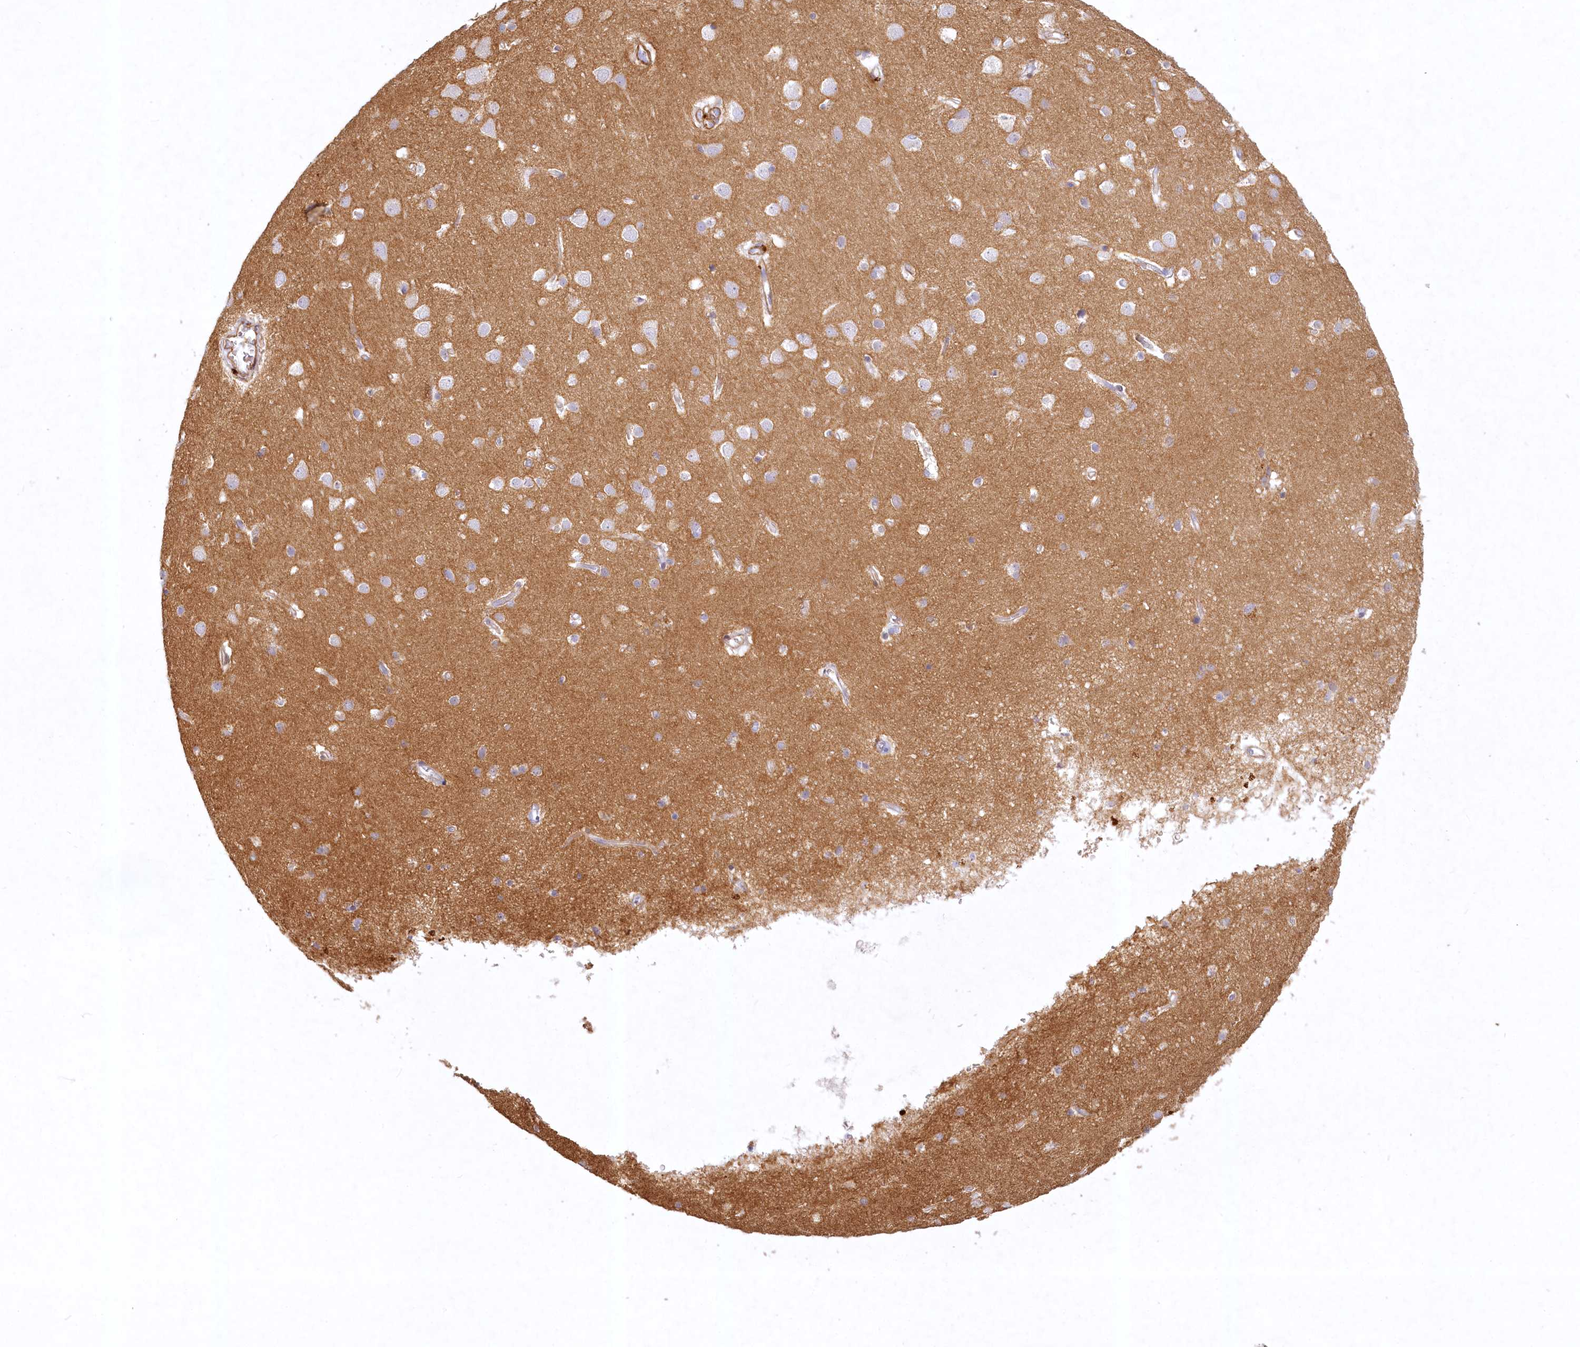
{"staining": {"intensity": "weak", "quantity": "25%-75%", "location": "cytoplasmic/membranous"}, "tissue": "cerebral cortex", "cell_type": "Endothelial cells", "image_type": "normal", "snomed": [{"axis": "morphology", "description": "Normal tissue, NOS"}, {"axis": "topography", "description": "Cerebral cortex"}], "caption": "The micrograph exhibits immunohistochemical staining of benign cerebral cortex. There is weak cytoplasmic/membranous positivity is identified in about 25%-75% of endothelial cells. (DAB (3,3'-diaminobenzidine) = brown stain, brightfield microscopy at high magnification).", "gene": "INPP4B", "patient": {"sex": "male", "age": 54}}